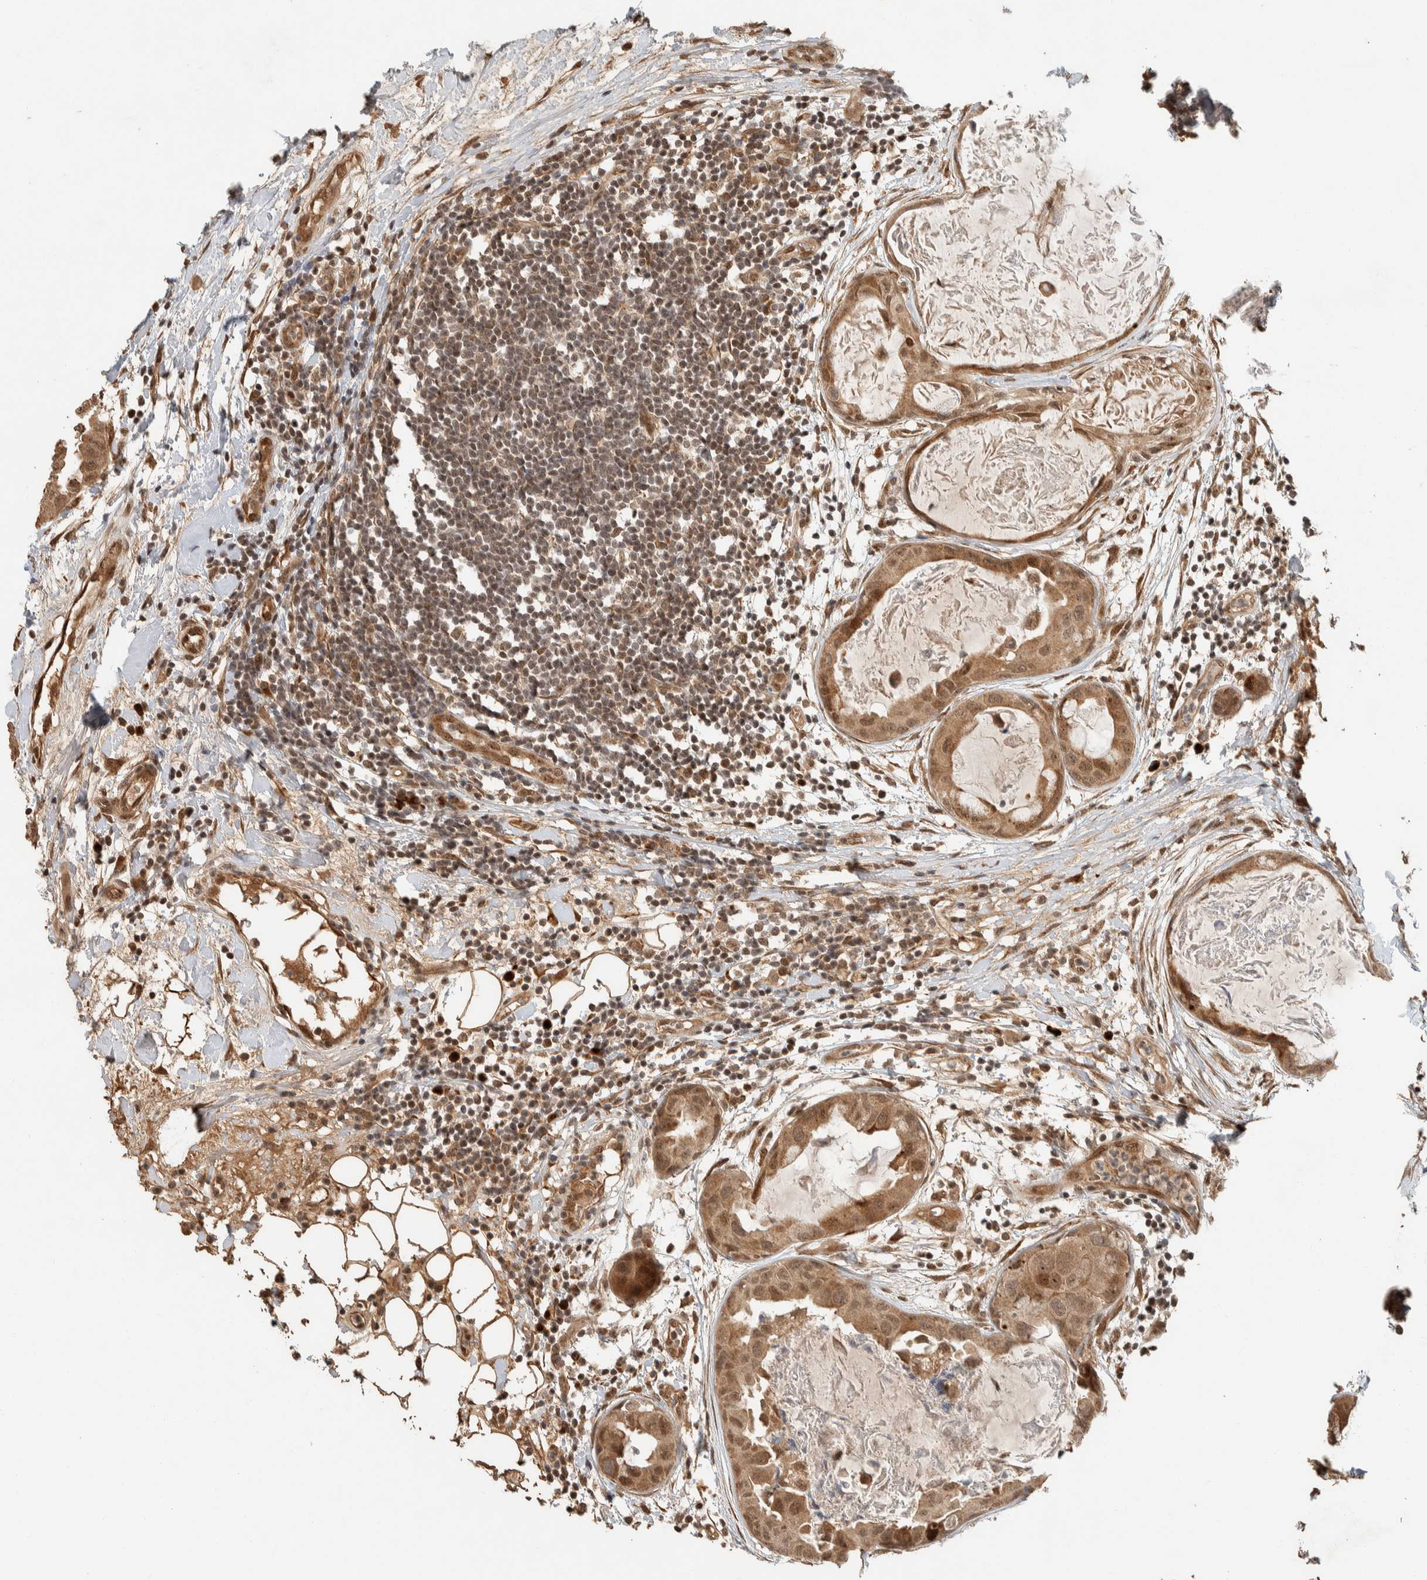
{"staining": {"intensity": "moderate", "quantity": ">75%", "location": "cytoplasmic/membranous,nuclear"}, "tissue": "breast cancer", "cell_type": "Tumor cells", "image_type": "cancer", "snomed": [{"axis": "morphology", "description": "Duct carcinoma"}, {"axis": "topography", "description": "Breast"}], "caption": "IHC (DAB) staining of breast cancer (intraductal carcinoma) displays moderate cytoplasmic/membranous and nuclear protein positivity in approximately >75% of tumor cells. (Brightfield microscopy of DAB IHC at high magnification).", "gene": "ZBTB2", "patient": {"sex": "female", "age": 40}}